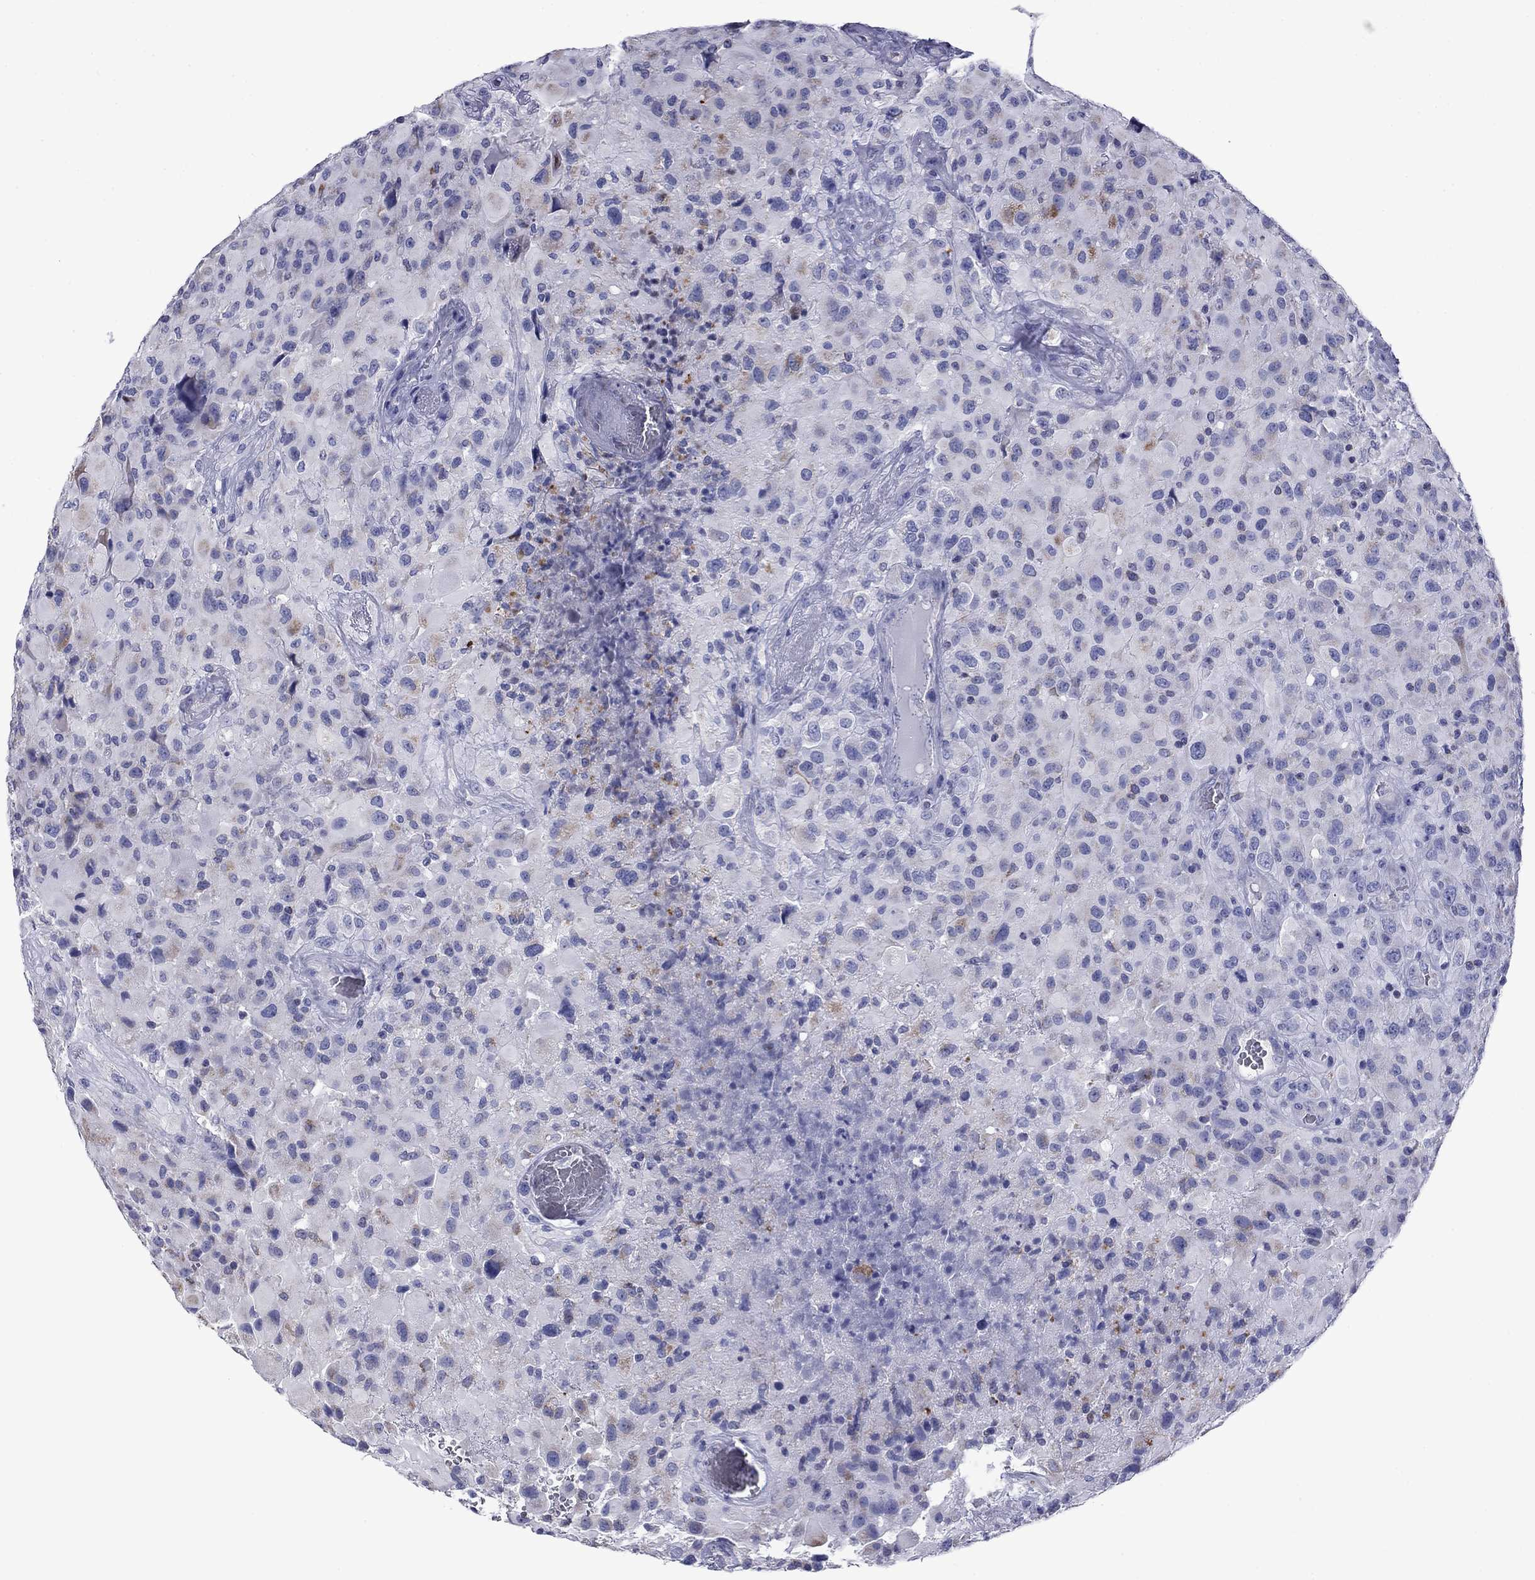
{"staining": {"intensity": "weak", "quantity": "<25%", "location": "cytoplasmic/membranous"}, "tissue": "glioma", "cell_type": "Tumor cells", "image_type": "cancer", "snomed": [{"axis": "morphology", "description": "Glioma, malignant, High grade"}, {"axis": "topography", "description": "Cerebral cortex"}], "caption": "Immunohistochemistry image of glioma stained for a protein (brown), which demonstrates no staining in tumor cells.", "gene": "ACADSB", "patient": {"sex": "male", "age": 35}}